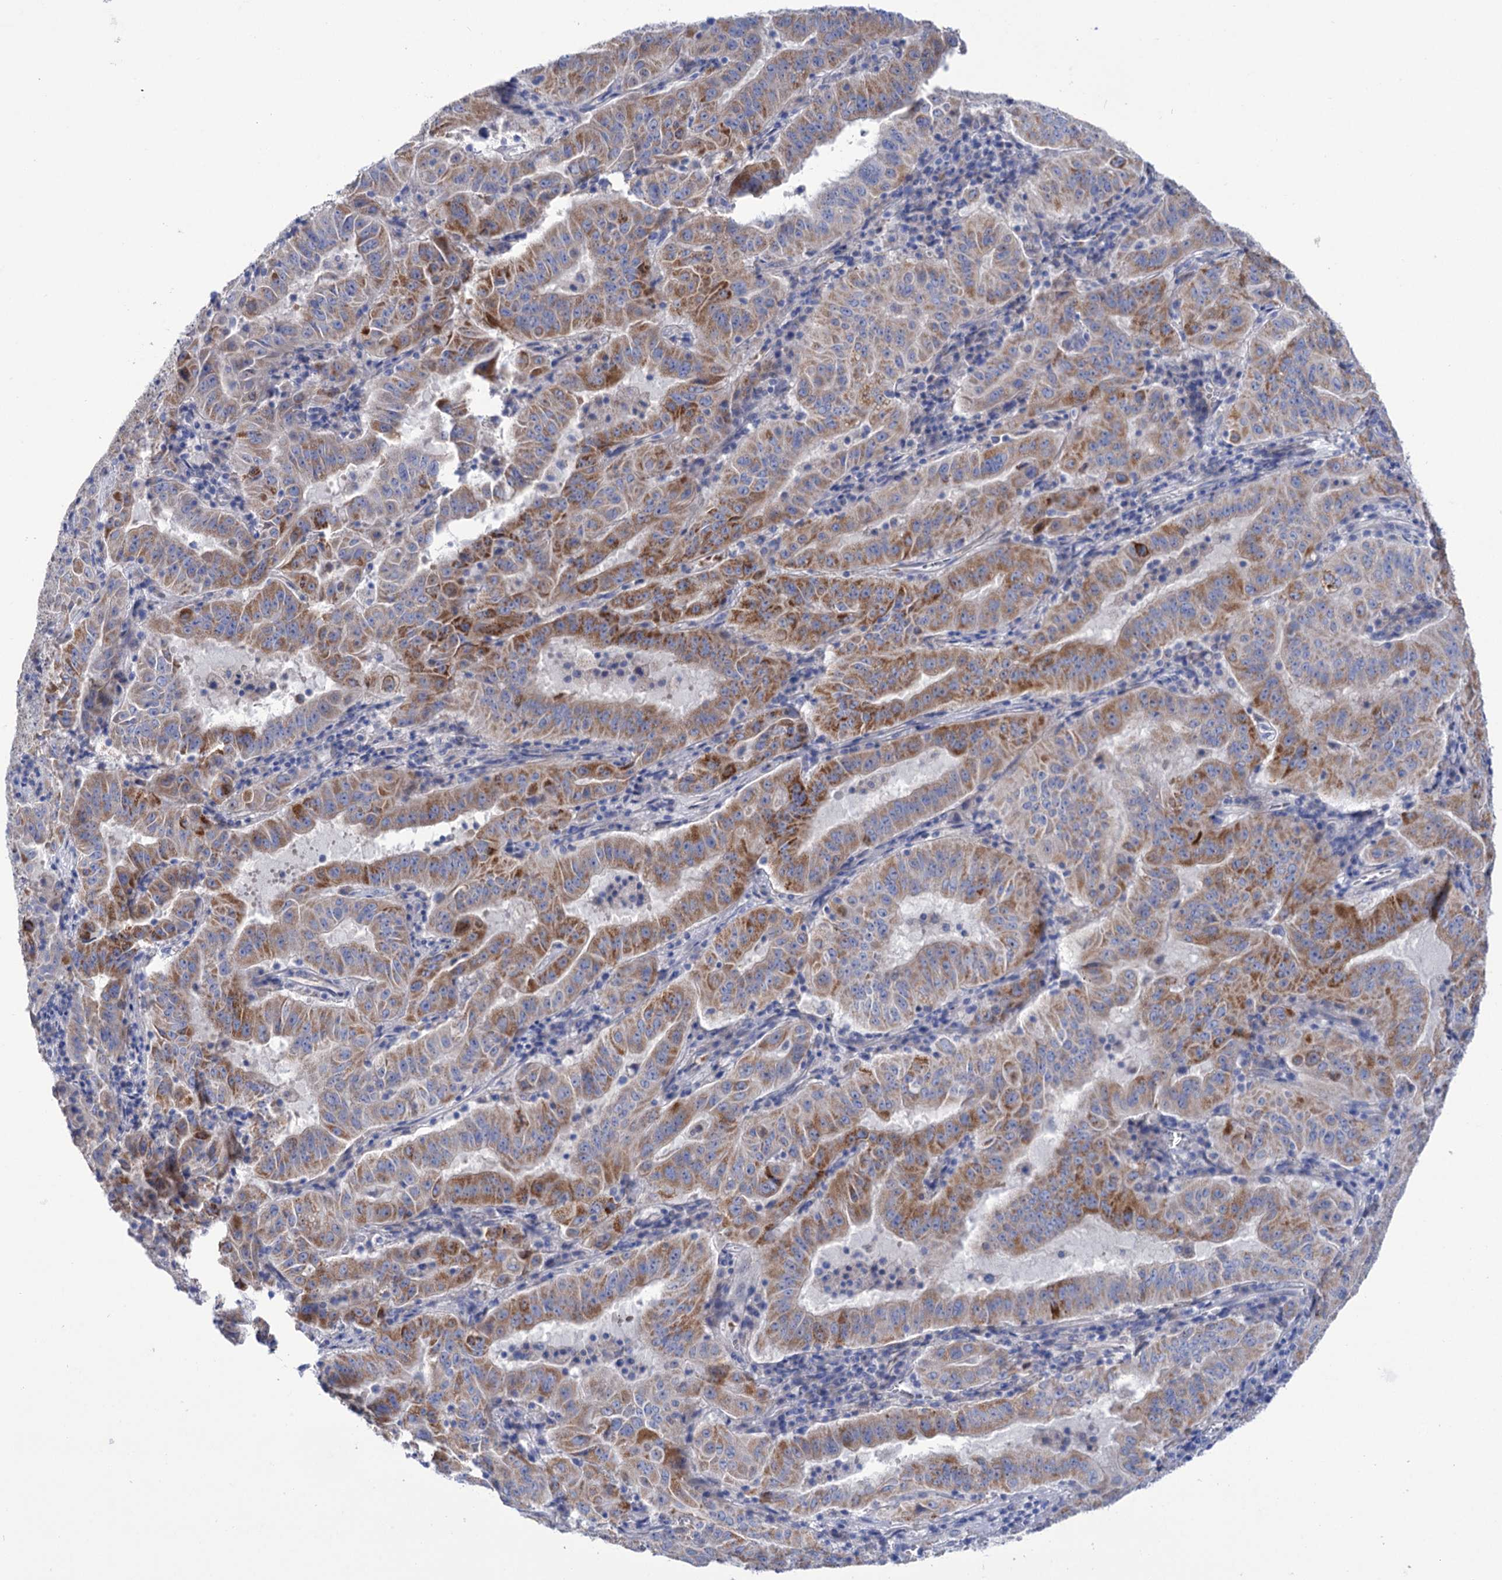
{"staining": {"intensity": "moderate", "quantity": ">75%", "location": "cytoplasmic/membranous"}, "tissue": "pancreatic cancer", "cell_type": "Tumor cells", "image_type": "cancer", "snomed": [{"axis": "morphology", "description": "Adenocarcinoma, NOS"}, {"axis": "topography", "description": "Pancreas"}], "caption": "Immunohistochemical staining of adenocarcinoma (pancreatic) displays moderate cytoplasmic/membranous protein positivity in about >75% of tumor cells. (Stains: DAB in brown, nuclei in blue, Microscopy: brightfield microscopy at high magnification).", "gene": "YARS2", "patient": {"sex": "male", "age": 63}}